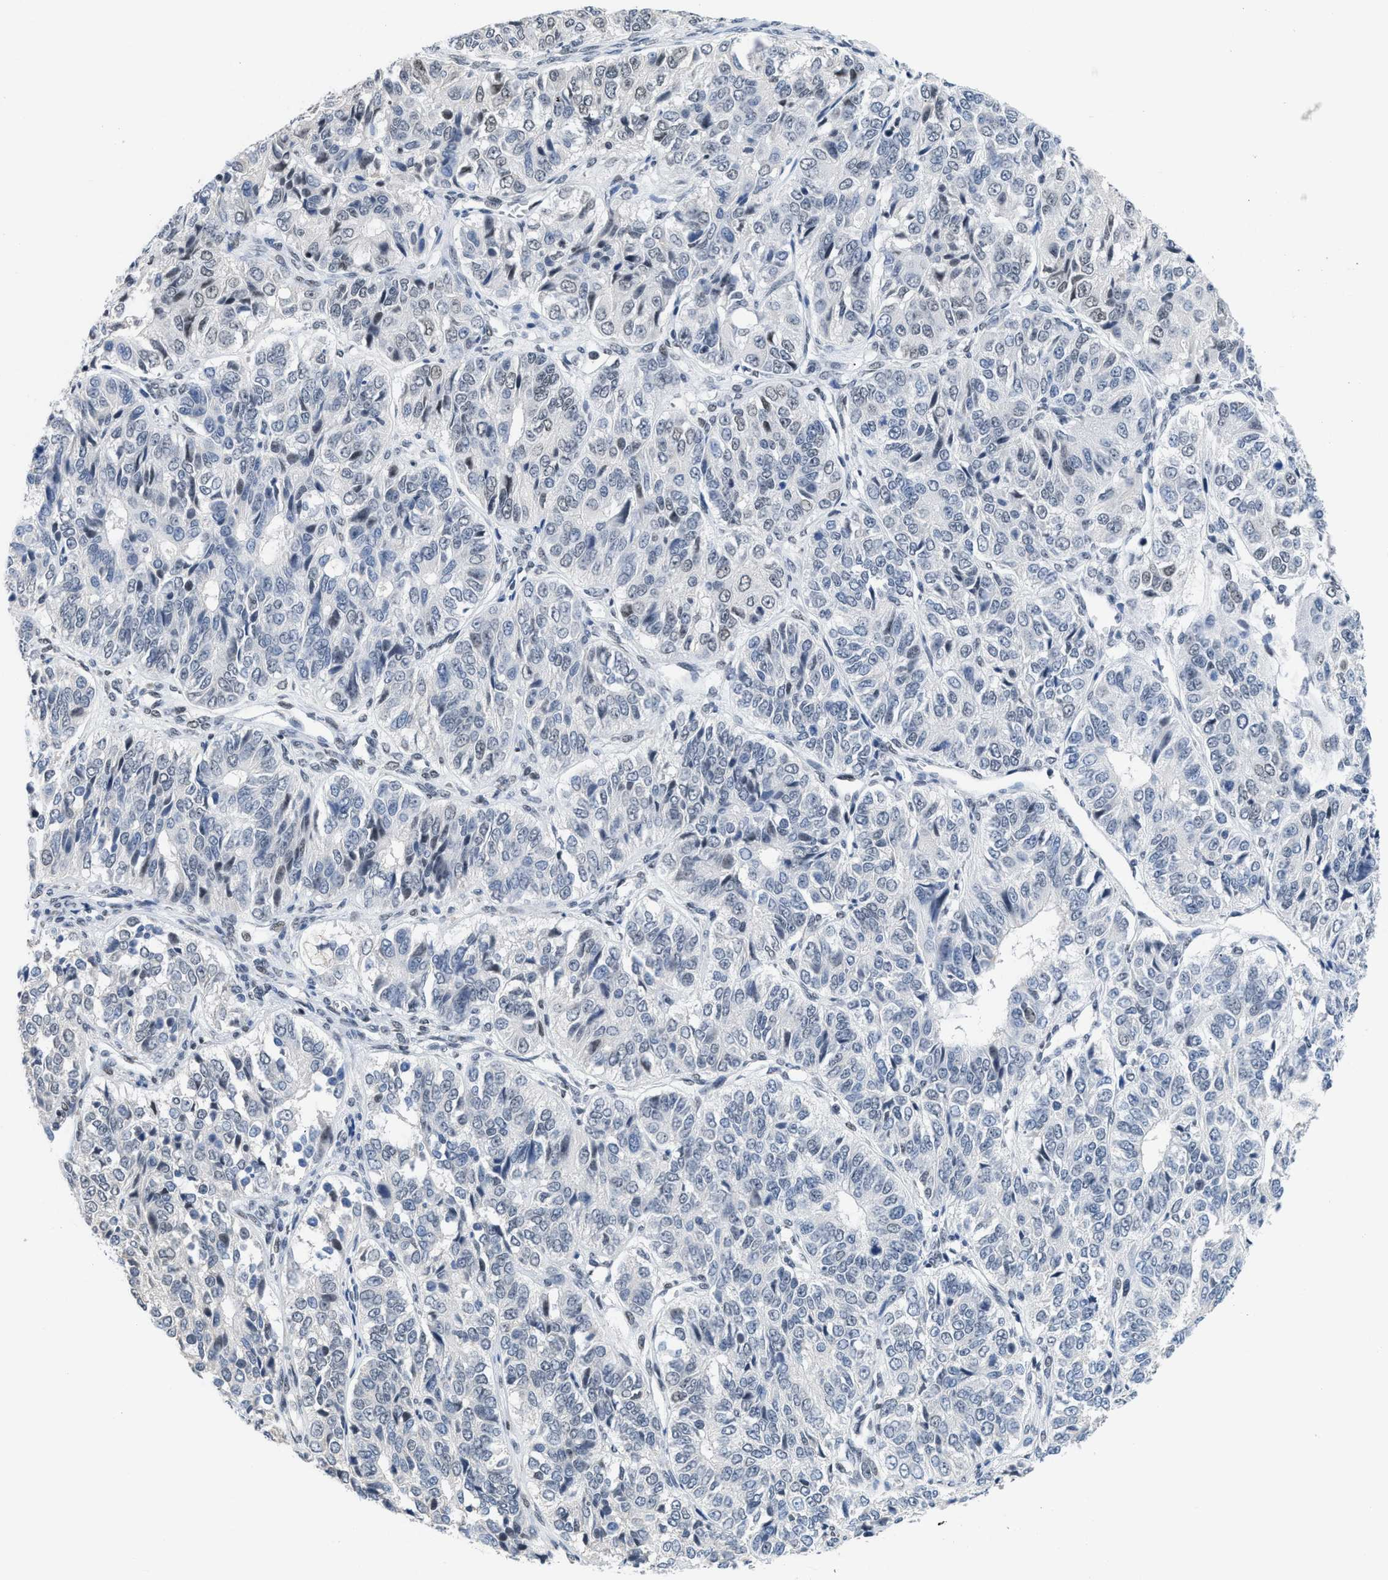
{"staining": {"intensity": "negative", "quantity": "none", "location": "none"}, "tissue": "ovarian cancer", "cell_type": "Tumor cells", "image_type": "cancer", "snomed": [{"axis": "morphology", "description": "Carcinoma, endometroid"}, {"axis": "topography", "description": "Ovary"}], "caption": "A high-resolution histopathology image shows immunohistochemistry (IHC) staining of ovarian endometroid carcinoma, which displays no significant expression in tumor cells. The staining was performed using DAB to visualize the protein expression in brown, while the nuclei were stained in blue with hematoxylin (Magnification: 20x).", "gene": "TERF2IP", "patient": {"sex": "female", "age": 51}}